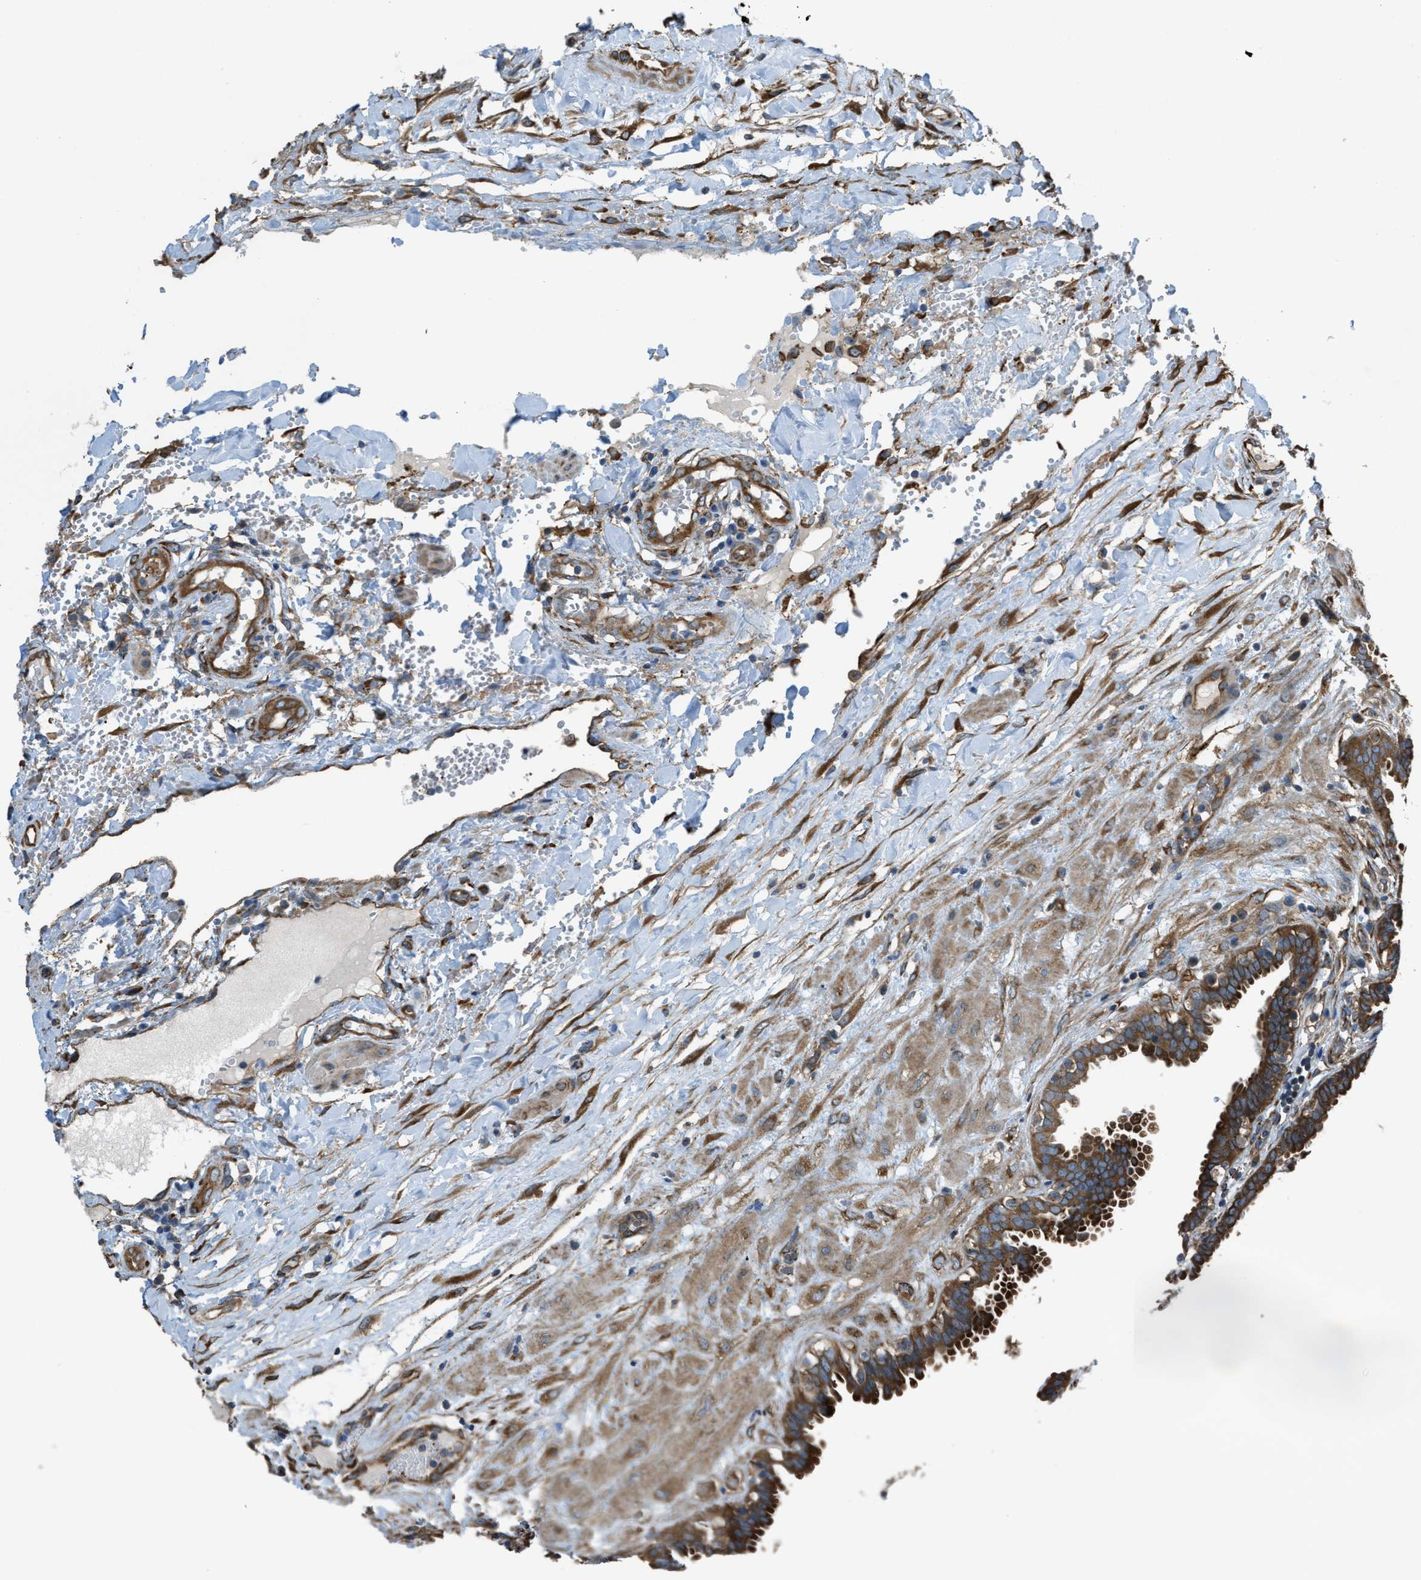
{"staining": {"intensity": "moderate", "quantity": ">75%", "location": "cytoplasmic/membranous"}, "tissue": "fallopian tube", "cell_type": "Glandular cells", "image_type": "normal", "snomed": [{"axis": "morphology", "description": "Normal tissue, NOS"}, {"axis": "topography", "description": "Fallopian tube"}, {"axis": "topography", "description": "Placenta"}], "caption": "About >75% of glandular cells in benign human fallopian tube demonstrate moderate cytoplasmic/membranous protein staining as visualized by brown immunohistochemical staining.", "gene": "TRPC1", "patient": {"sex": "female", "age": 32}}